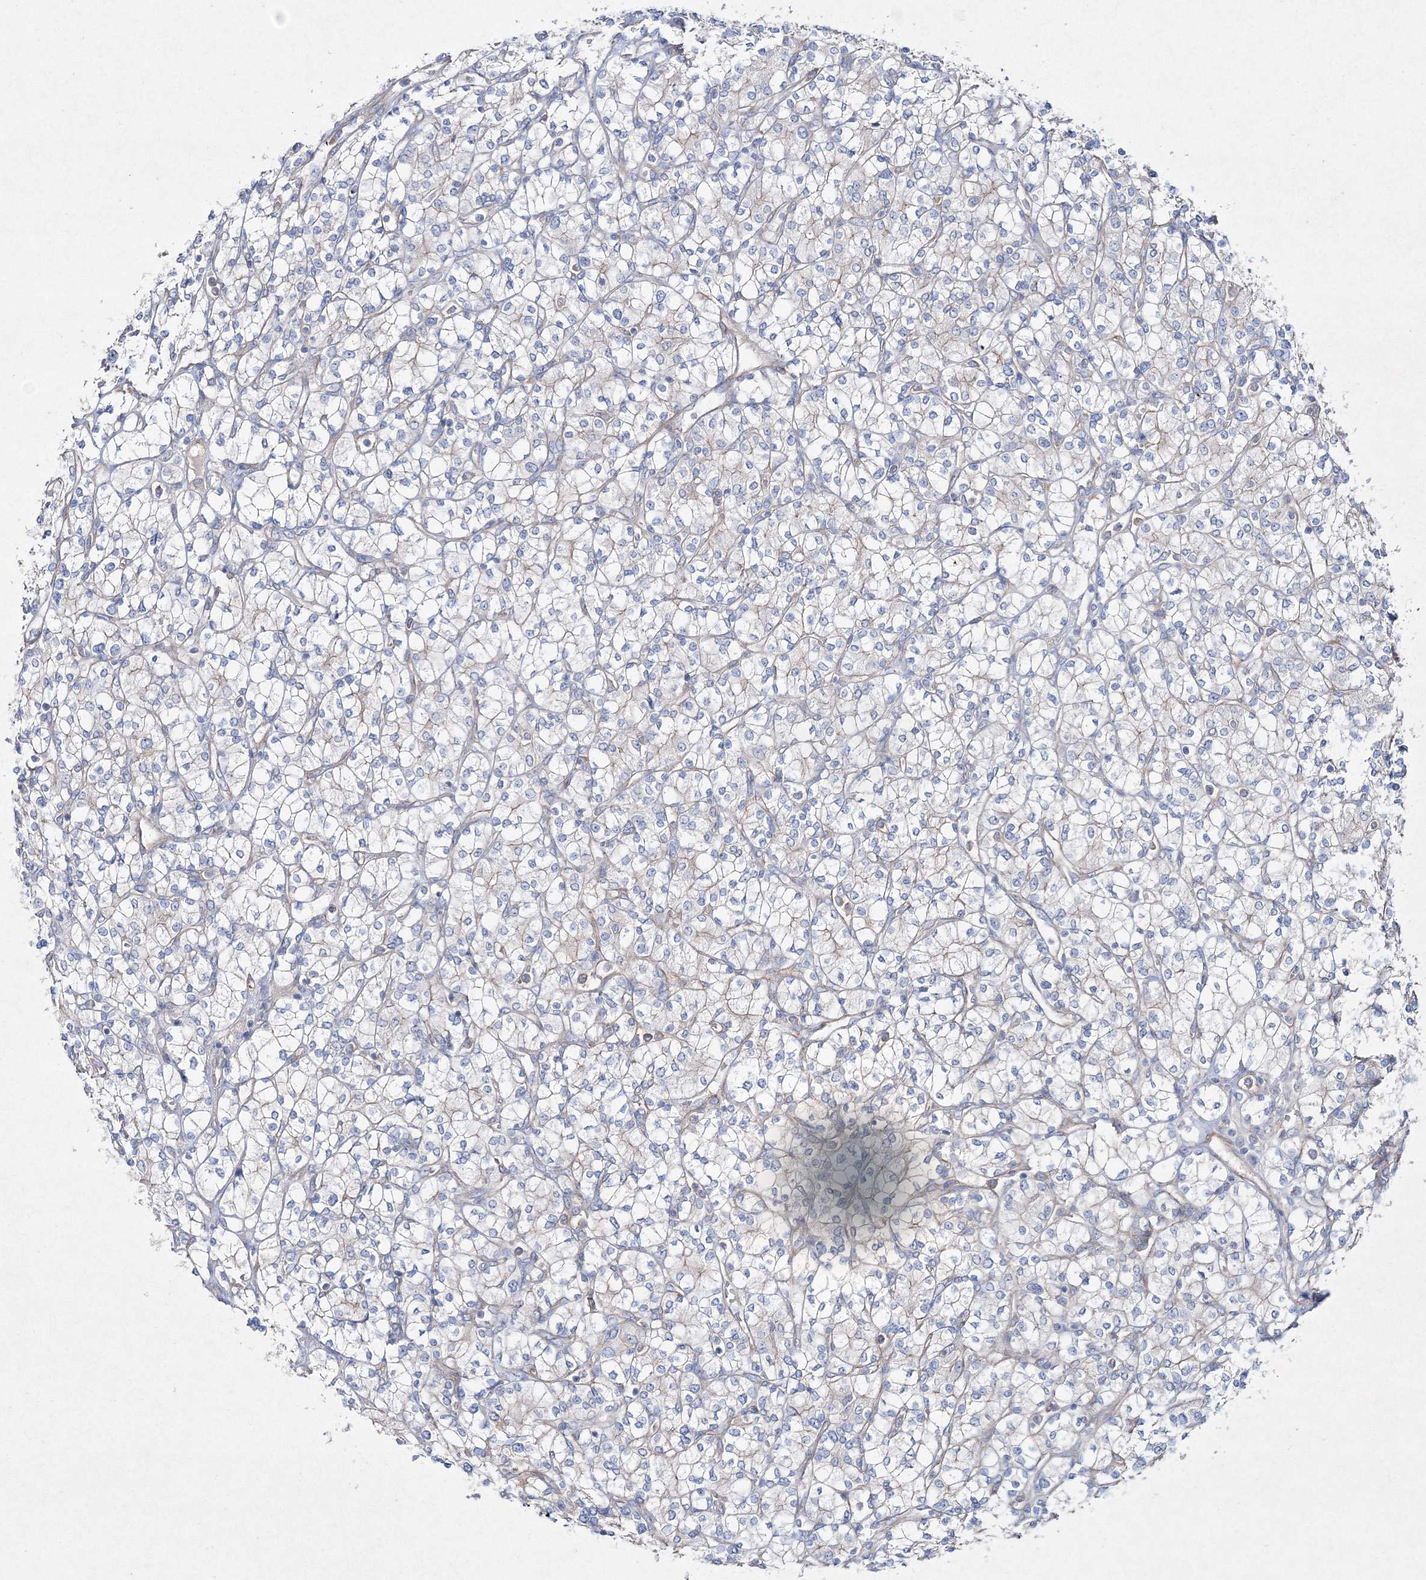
{"staining": {"intensity": "negative", "quantity": "none", "location": "none"}, "tissue": "renal cancer", "cell_type": "Tumor cells", "image_type": "cancer", "snomed": [{"axis": "morphology", "description": "Adenocarcinoma, NOS"}, {"axis": "topography", "description": "Kidney"}], "caption": "IHC photomicrograph of neoplastic tissue: adenocarcinoma (renal) stained with DAB shows no significant protein positivity in tumor cells. The staining is performed using DAB (3,3'-diaminobenzidine) brown chromogen with nuclei counter-stained in using hematoxylin.", "gene": "NAA40", "patient": {"sex": "male", "age": 77}}